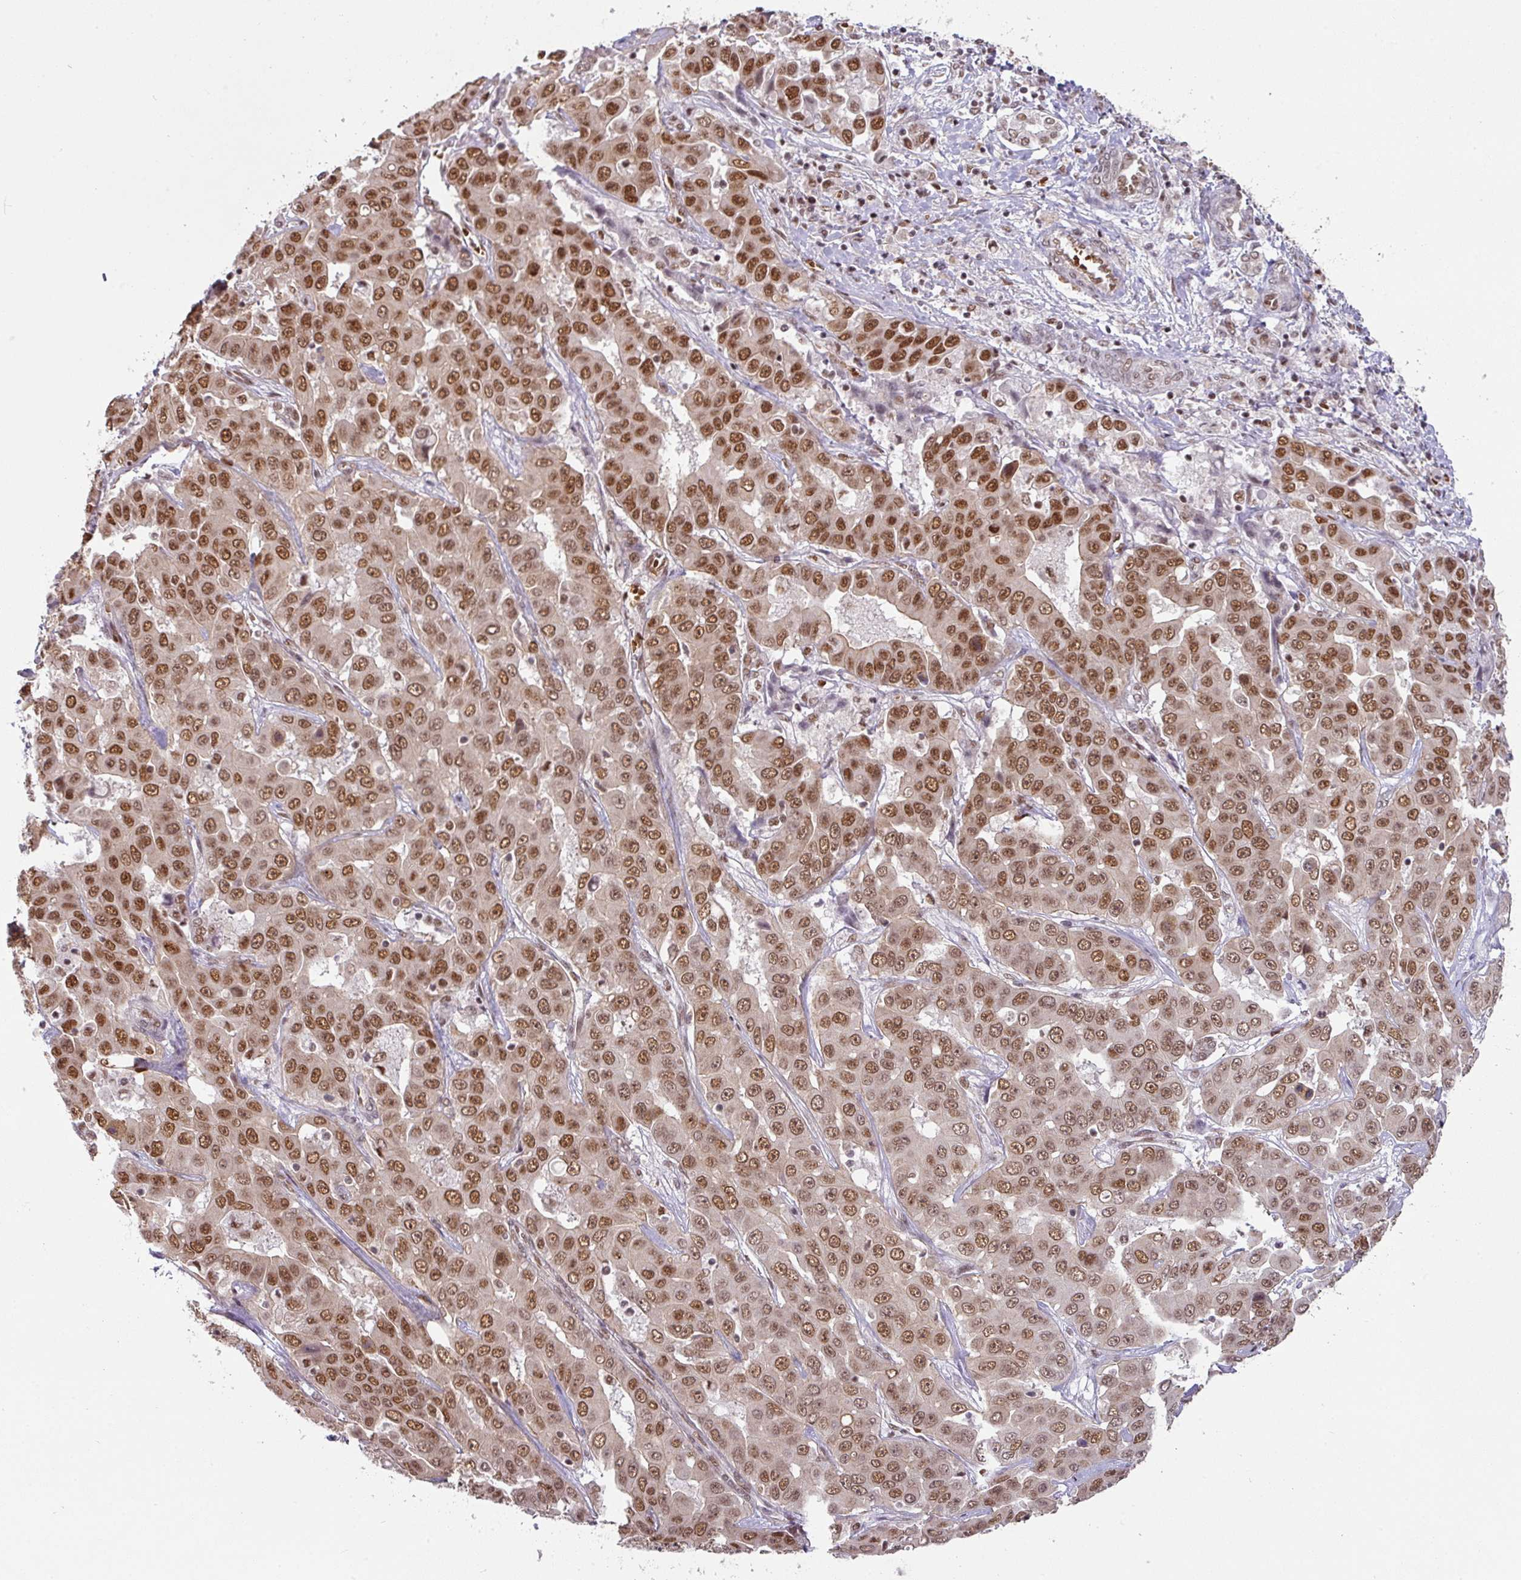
{"staining": {"intensity": "moderate", "quantity": ">75%", "location": "nuclear"}, "tissue": "liver cancer", "cell_type": "Tumor cells", "image_type": "cancer", "snomed": [{"axis": "morphology", "description": "Cholangiocarcinoma"}, {"axis": "topography", "description": "Liver"}], "caption": "The immunohistochemical stain shows moderate nuclear positivity in tumor cells of liver cancer (cholangiocarcinoma) tissue.", "gene": "NCOA5", "patient": {"sex": "female", "age": 52}}